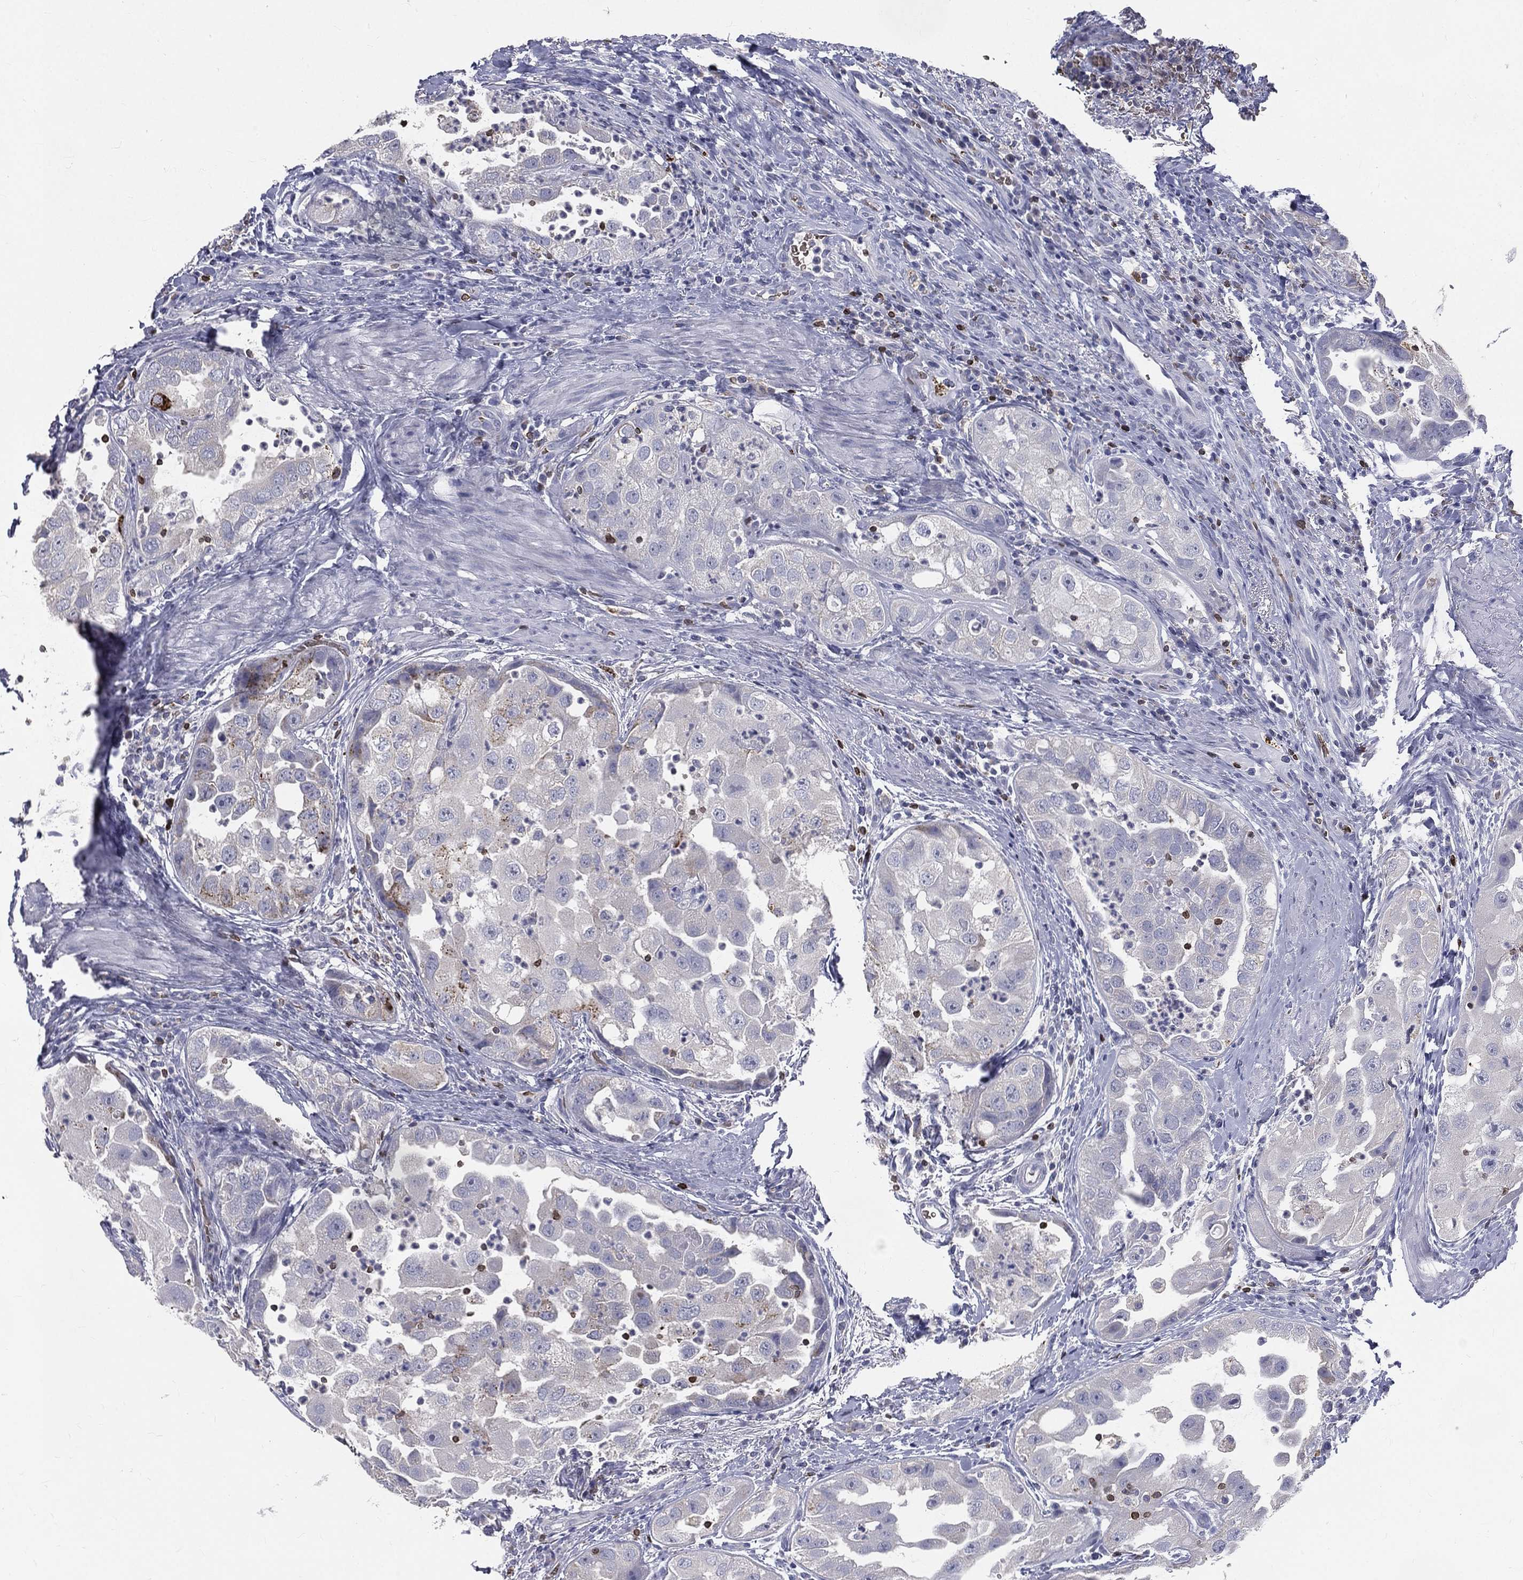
{"staining": {"intensity": "negative", "quantity": "none", "location": "none"}, "tissue": "urothelial cancer", "cell_type": "Tumor cells", "image_type": "cancer", "snomed": [{"axis": "morphology", "description": "Urothelial carcinoma, High grade"}, {"axis": "topography", "description": "Urinary bladder"}], "caption": "IHC micrograph of neoplastic tissue: urothelial carcinoma (high-grade) stained with DAB (3,3'-diaminobenzidine) demonstrates no significant protein positivity in tumor cells.", "gene": "CTSW", "patient": {"sex": "female", "age": 41}}